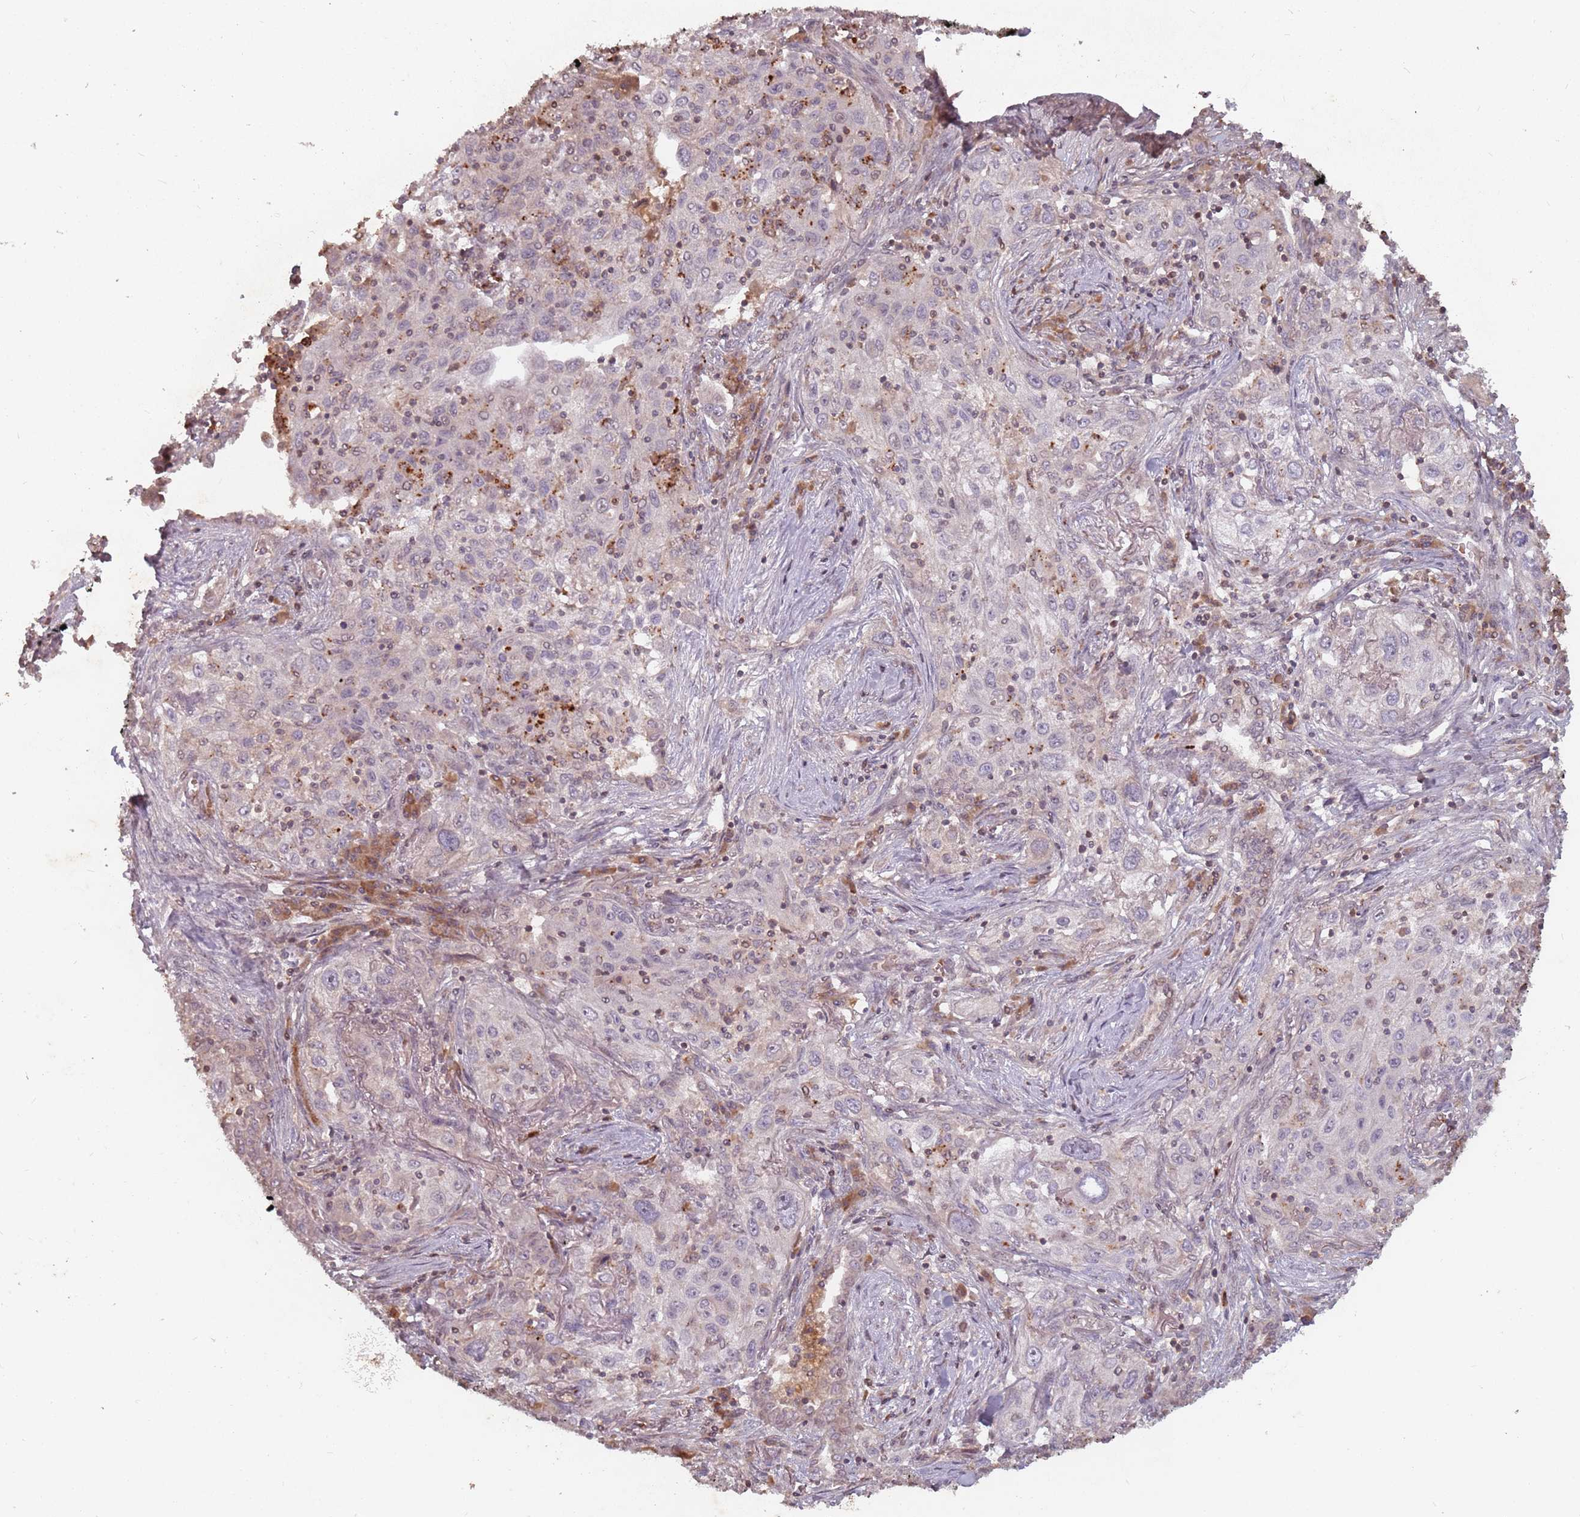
{"staining": {"intensity": "negative", "quantity": "none", "location": "none"}, "tissue": "lung cancer", "cell_type": "Tumor cells", "image_type": "cancer", "snomed": [{"axis": "morphology", "description": "Squamous cell carcinoma, NOS"}, {"axis": "topography", "description": "Lung"}], "caption": "Protein analysis of lung cancer (squamous cell carcinoma) exhibits no significant positivity in tumor cells.", "gene": "GPR180", "patient": {"sex": "female", "age": 69}}